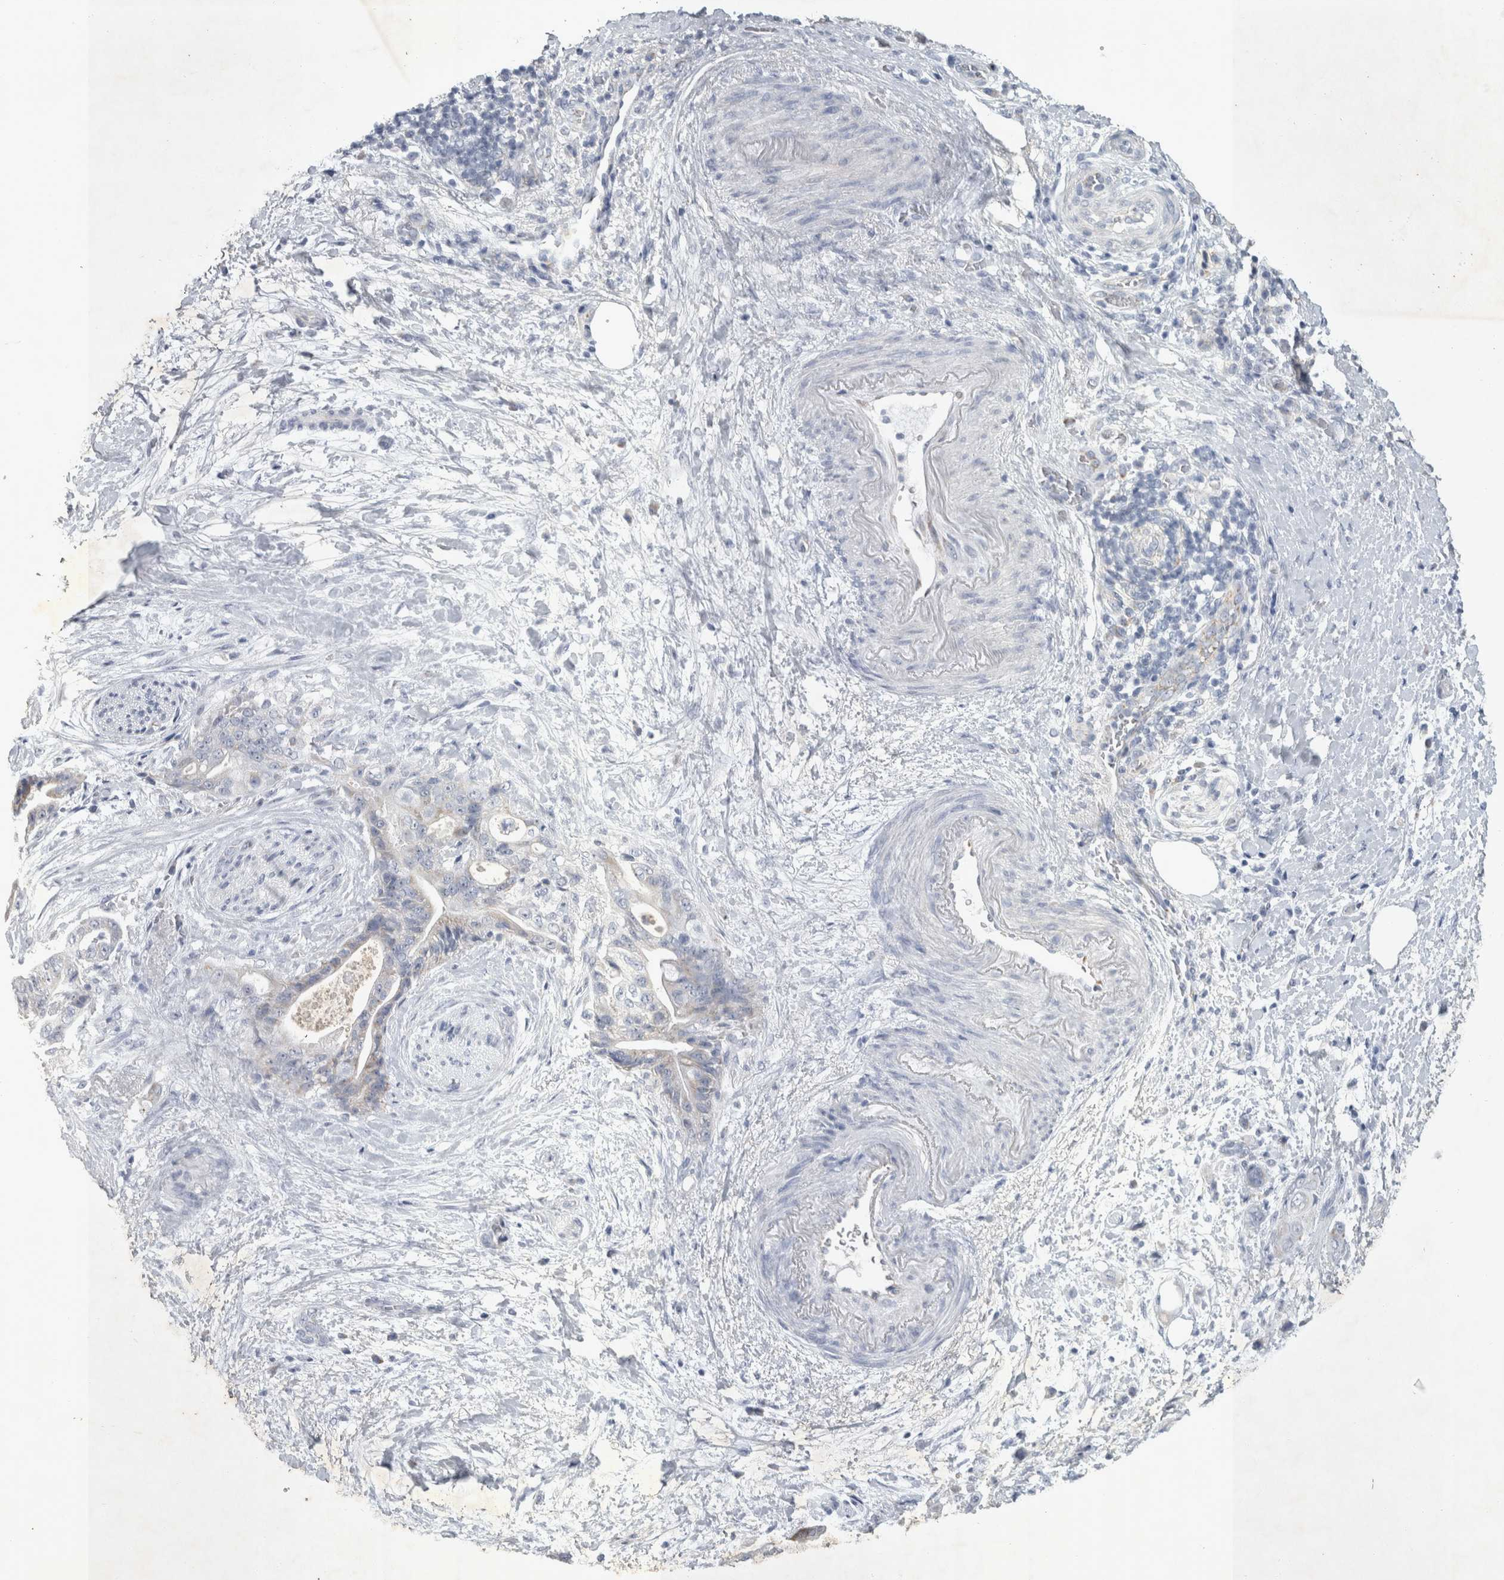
{"staining": {"intensity": "weak", "quantity": "<25%", "location": "cytoplasmic/membranous"}, "tissue": "pancreatic cancer", "cell_type": "Tumor cells", "image_type": "cancer", "snomed": [{"axis": "morphology", "description": "Adenocarcinoma, NOS"}, {"axis": "topography", "description": "Pancreas"}], "caption": "DAB (3,3'-diaminobenzidine) immunohistochemical staining of human pancreatic cancer (adenocarcinoma) shows no significant positivity in tumor cells. (IHC, brightfield microscopy, high magnification).", "gene": "FXYD7", "patient": {"sex": "male", "age": 59}}